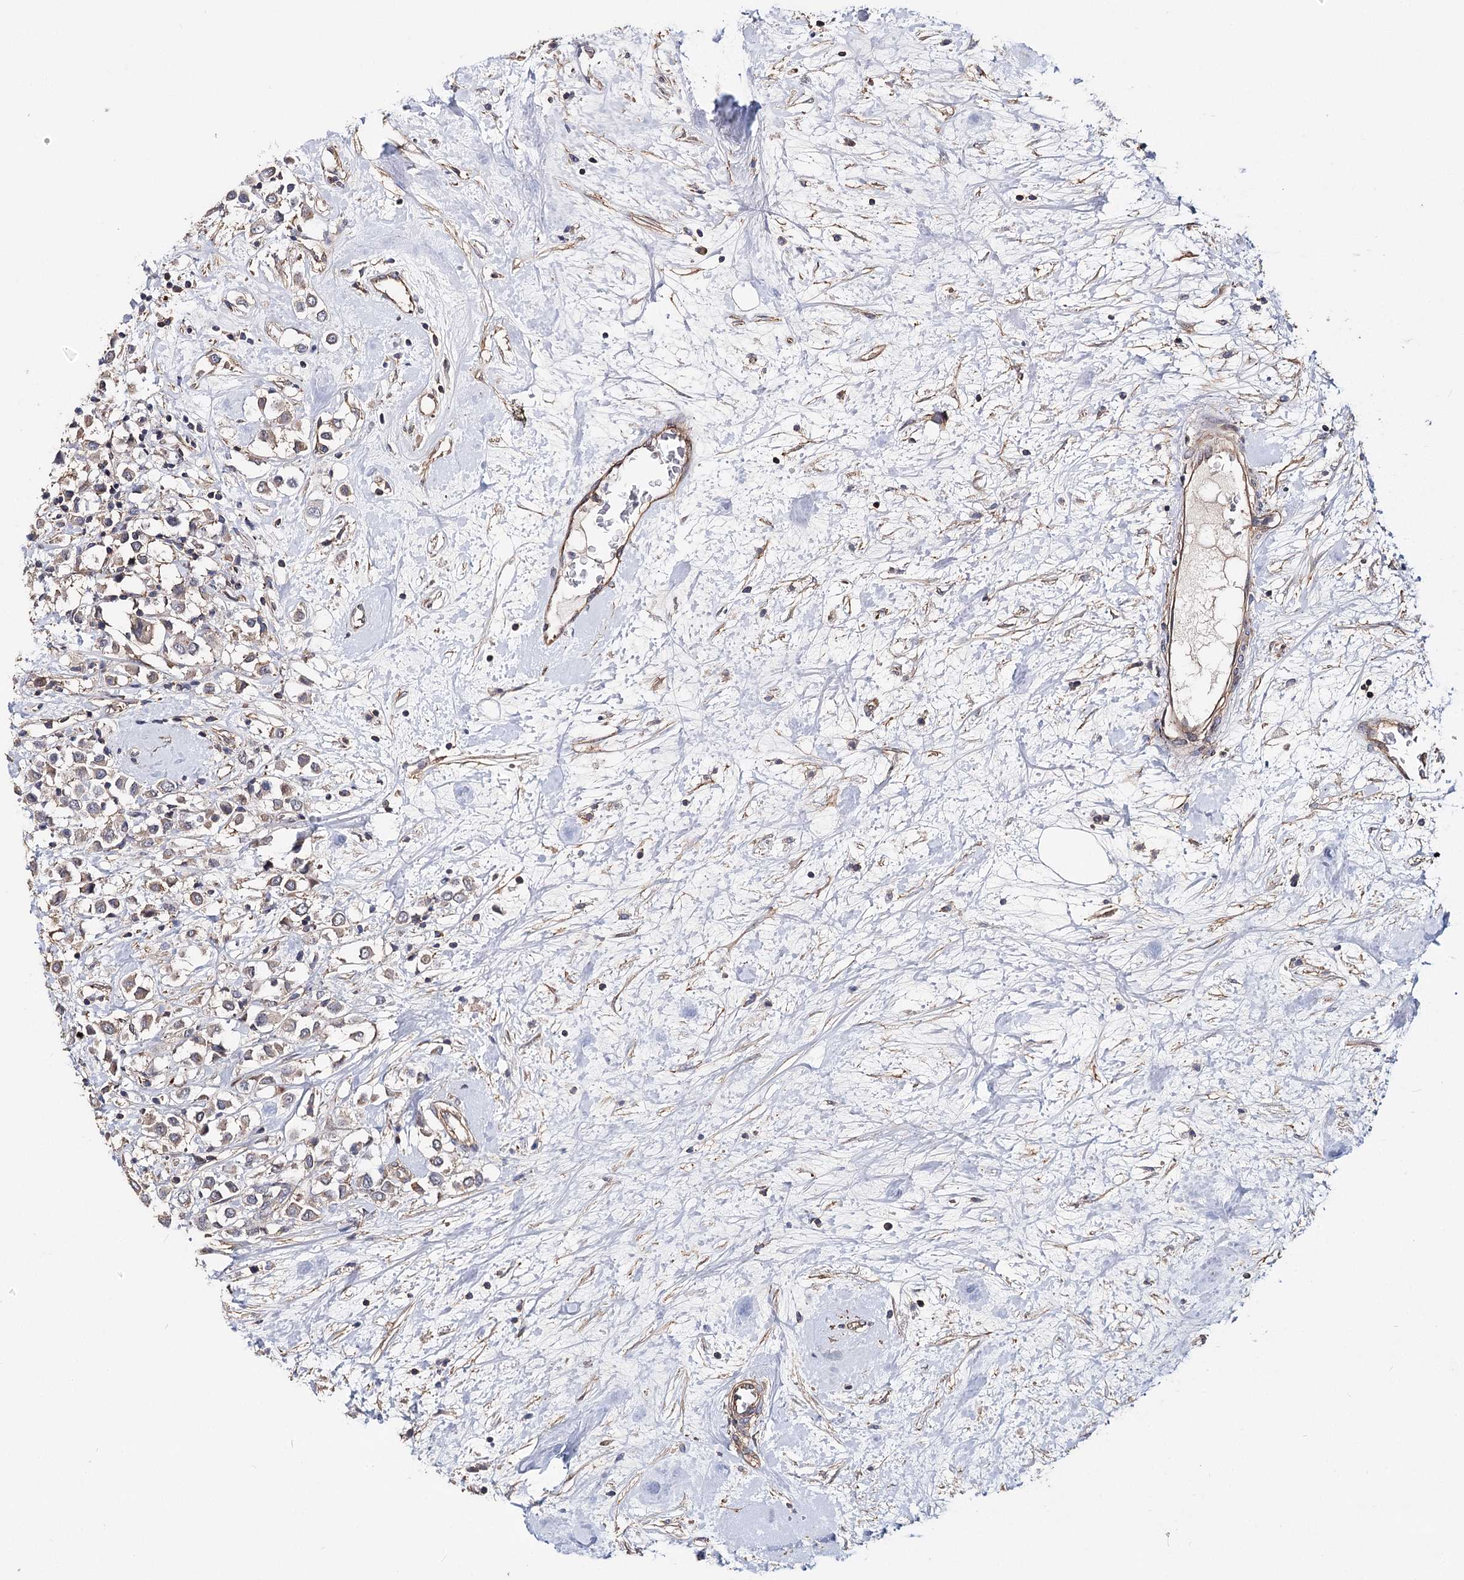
{"staining": {"intensity": "negative", "quantity": "none", "location": "none"}, "tissue": "breast cancer", "cell_type": "Tumor cells", "image_type": "cancer", "snomed": [{"axis": "morphology", "description": "Duct carcinoma"}, {"axis": "topography", "description": "Breast"}], "caption": "Immunohistochemistry (IHC) histopathology image of breast cancer stained for a protein (brown), which exhibits no staining in tumor cells.", "gene": "TMEM218", "patient": {"sex": "female", "age": 61}}